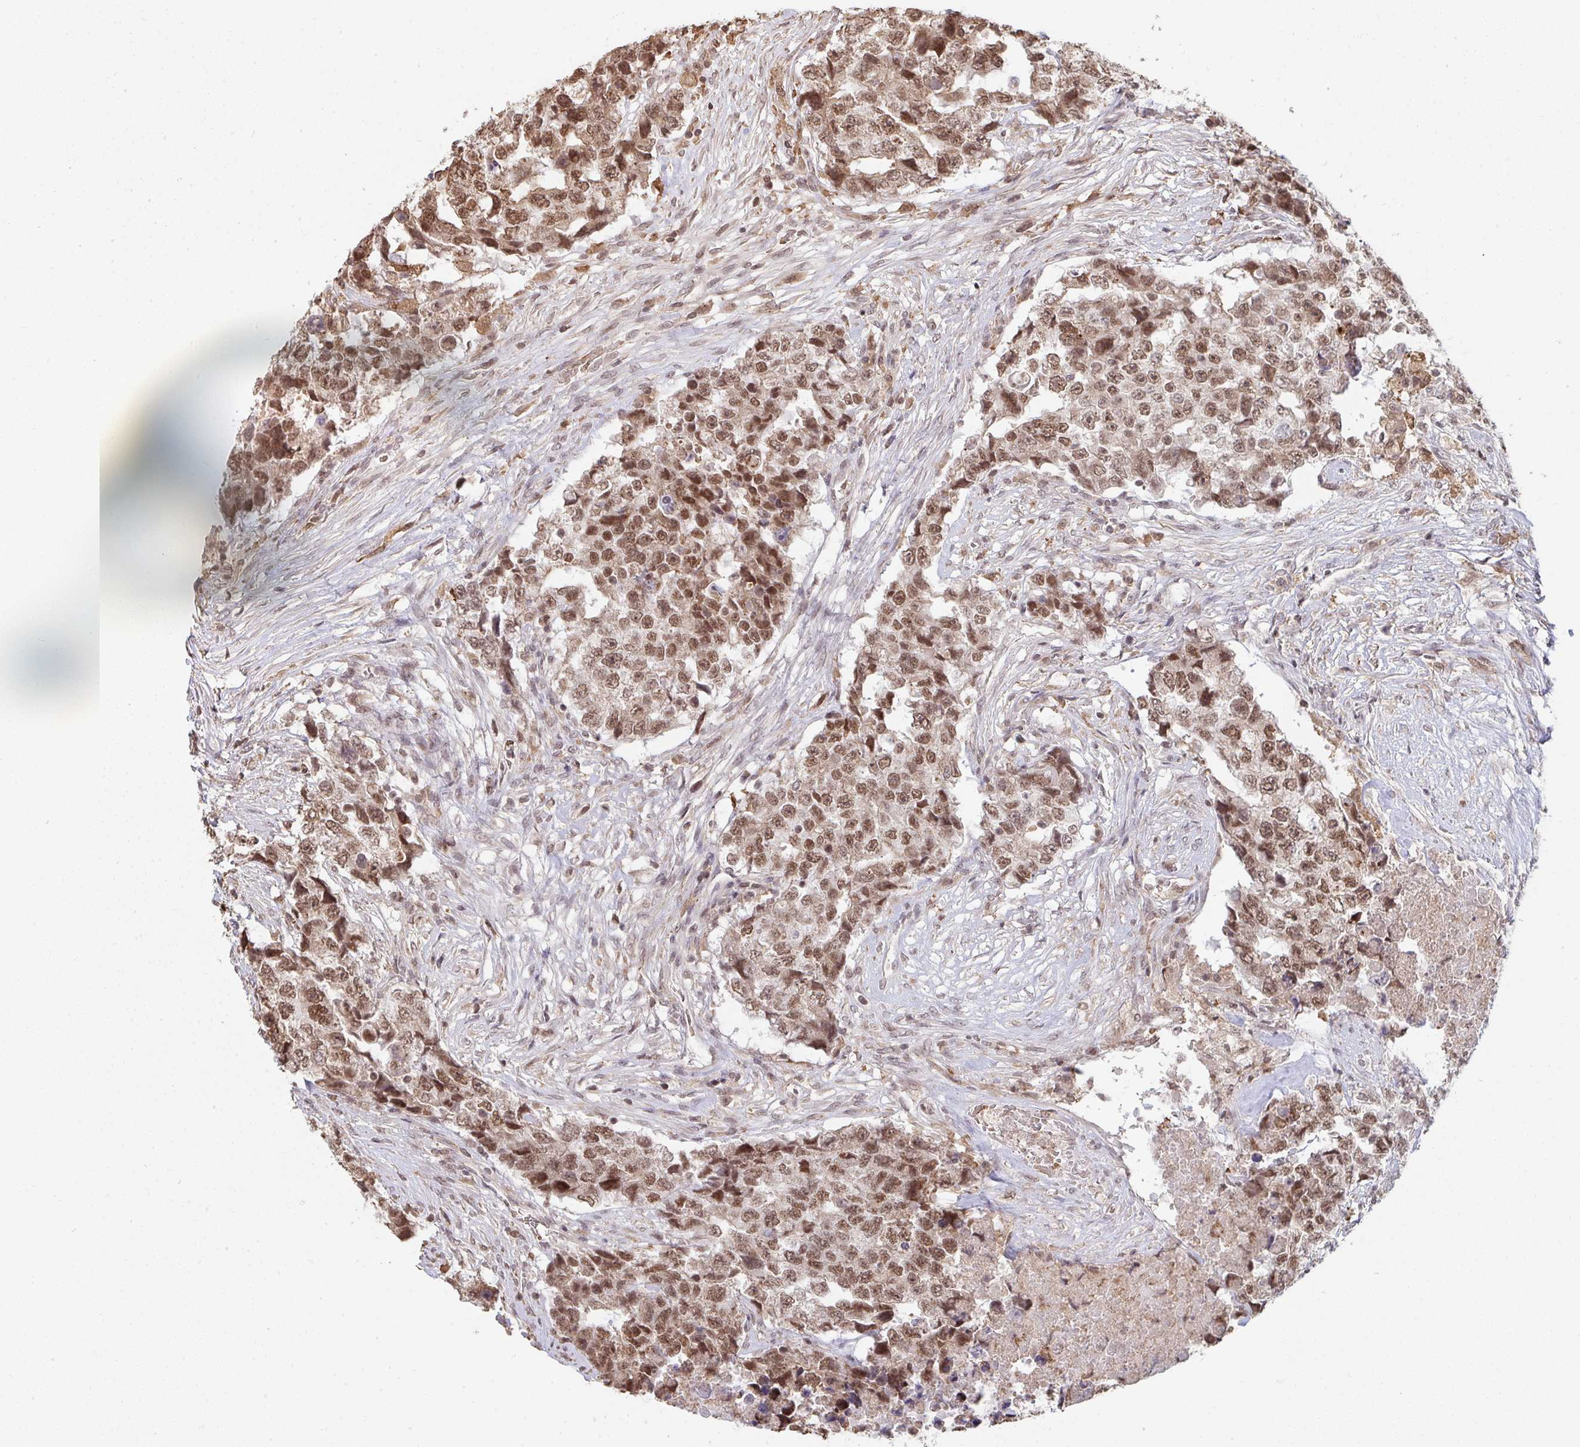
{"staining": {"intensity": "moderate", "quantity": ">75%", "location": "nuclear"}, "tissue": "testis cancer", "cell_type": "Tumor cells", "image_type": "cancer", "snomed": [{"axis": "morphology", "description": "Carcinoma, Embryonal, NOS"}, {"axis": "topography", "description": "Testis"}], "caption": "Moderate nuclear protein positivity is appreciated in about >75% of tumor cells in testis cancer.", "gene": "SAP30", "patient": {"sex": "male", "age": 24}}